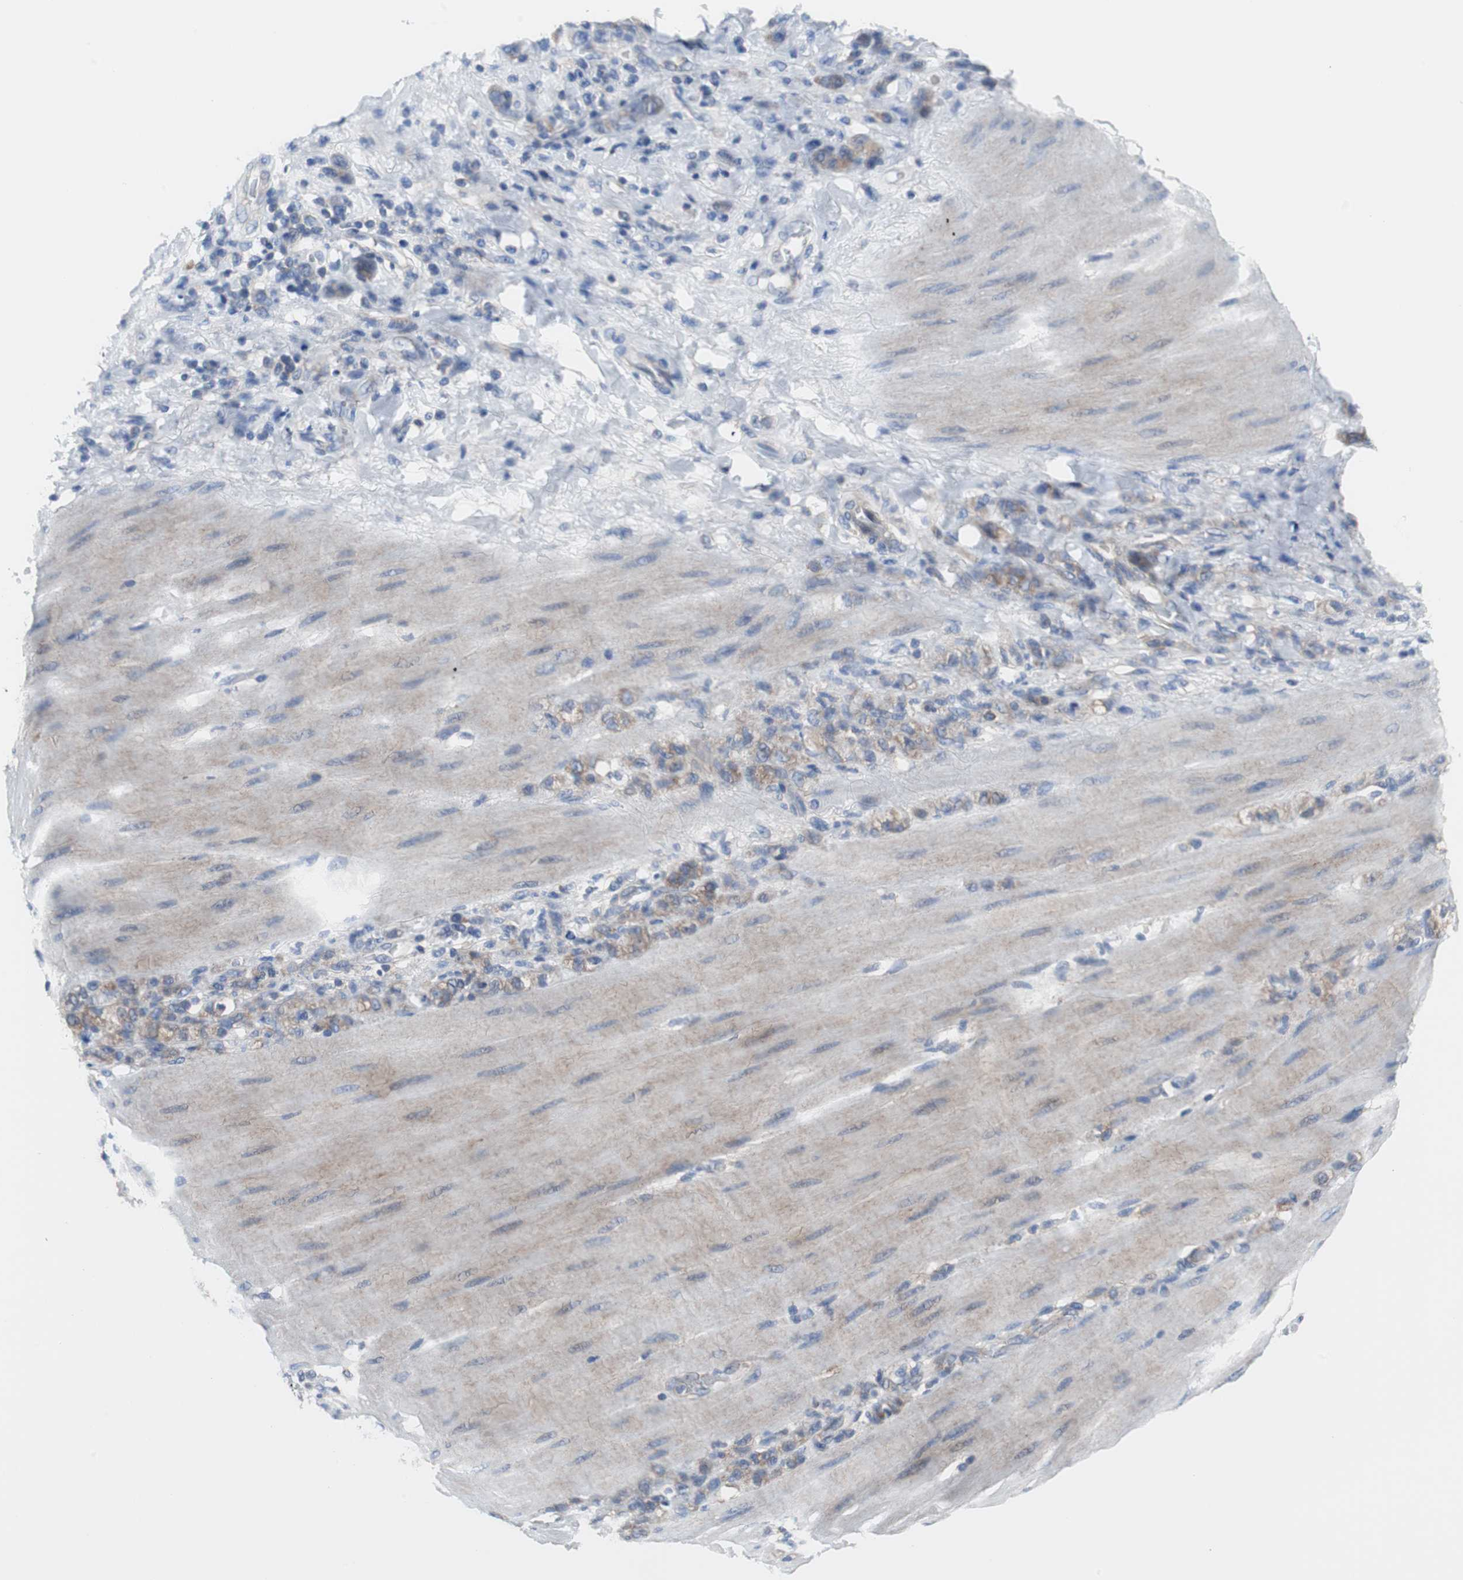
{"staining": {"intensity": "moderate", "quantity": ">75%", "location": "cytoplasmic/membranous"}, "tissue": "stomach cancer", "cell_type": "Tumor cells", "image_type": "cancer", "snomed": [{"axis": "morphology", "description": "Adenocarcinoma, NOS"}, {"axis": "topography", "description": "Stomach"}], "caption": "Moderate cytoplasmic/membranous protein positivity is appreciated in about >75% of tumor cells in stomach cancer.", "gene": "BRAF", "patient": {"sex": "male", "age": 82}}